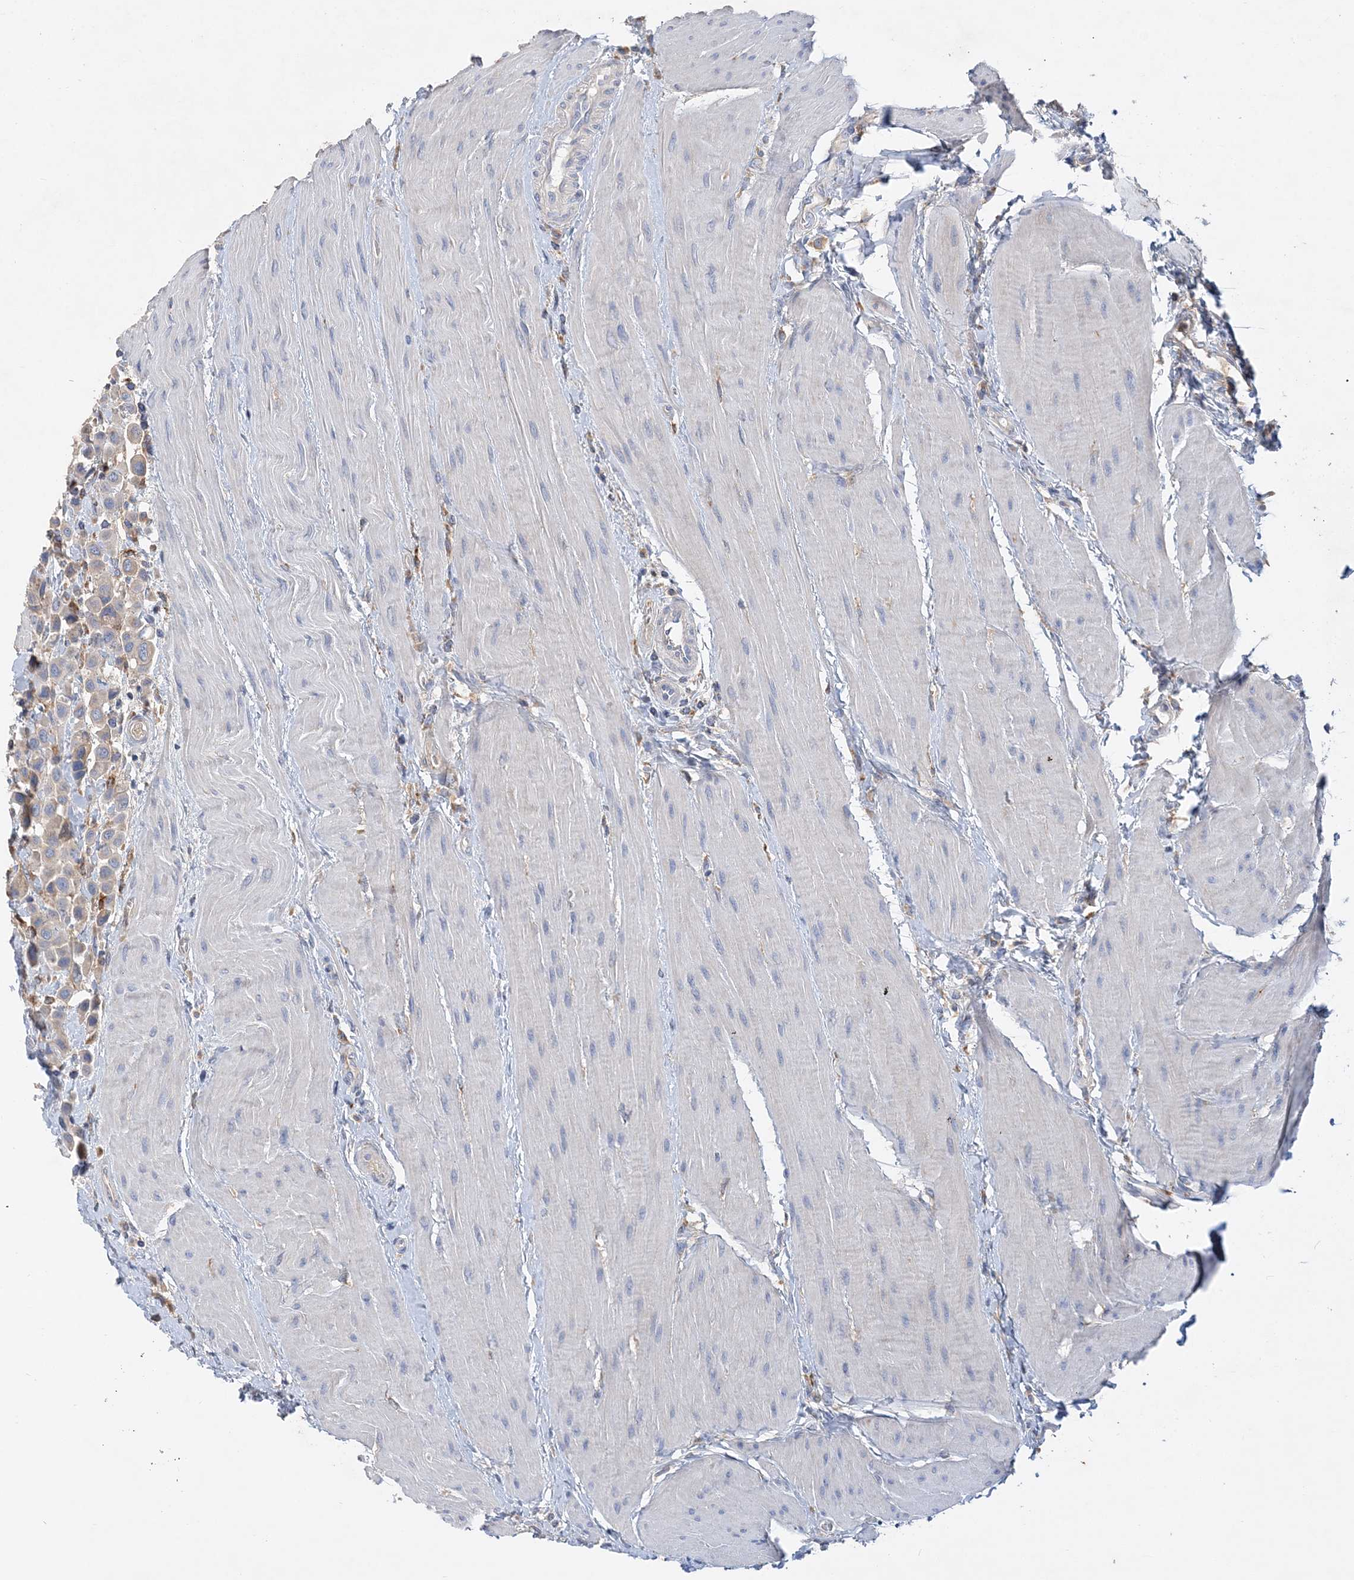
{"staining": {"intensity": "negative", "quantity": "none", "location": "none"}, "tissue": "urothelial cancer", "cell_type": "Tumor cells", "image_type": "cancer", "snomed": [{"axis": "morphology", "description": "Urothelial carcinoma, High grade"}, {"axis": "topography", "description": "Urinary bladder"}], "caption": "Tumor cells show no significant protein positivity in urothelial cancer.", "gene": "GRINA", "patient": {"sex": "male", "age": 50}}